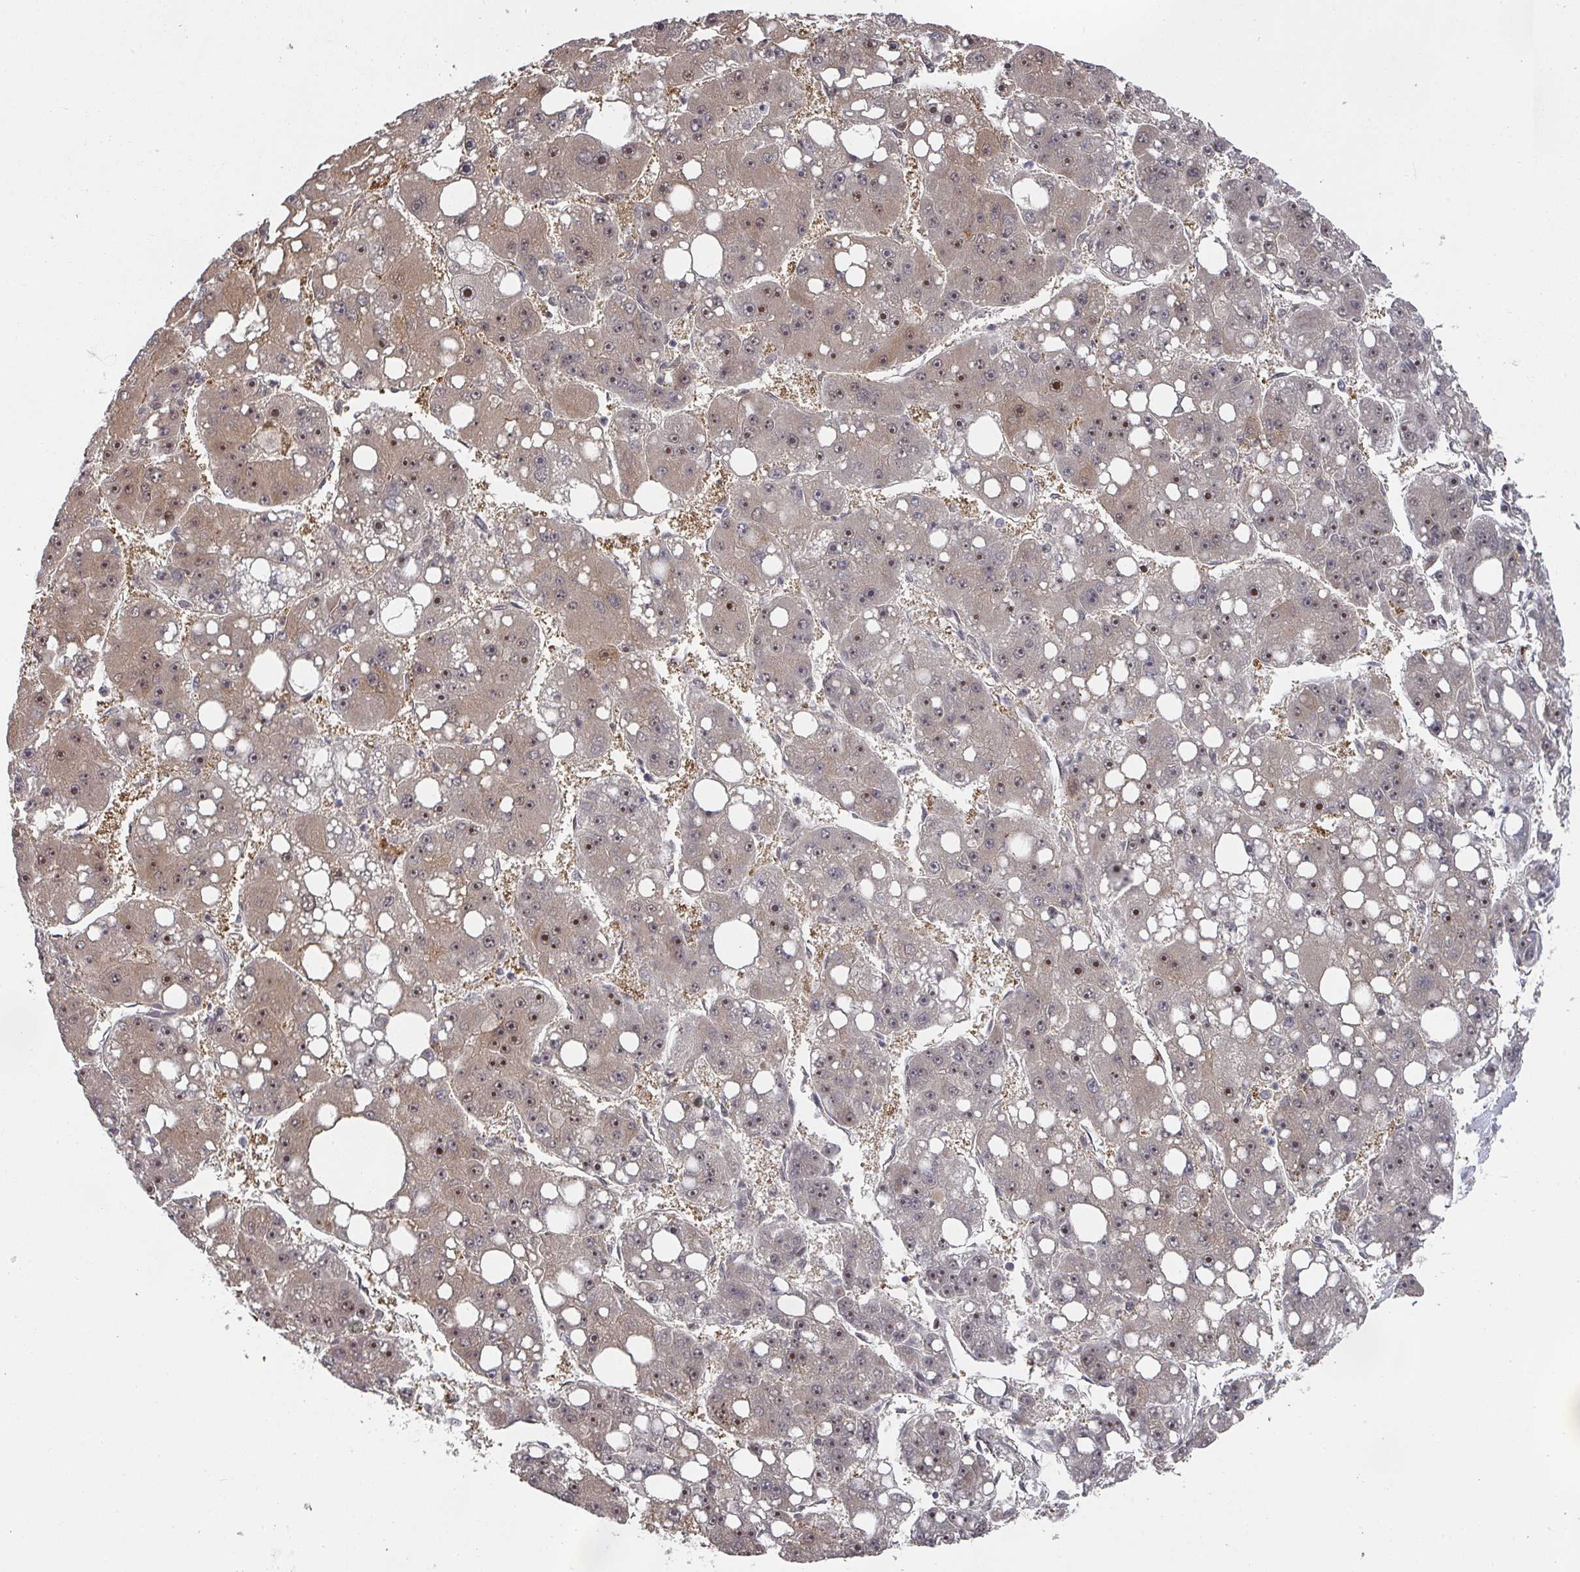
{"staining": {"intensity": "moderate", "quantity": "25%-75%", "location": "nuclear"}, "tissue": "liver cancer", "cell_type": "Tumor cells", "image_type": "cancer", "snomed": [{"axis": "morphology", "description": "Carcinoma, Hepatocellular, NOS"}, {"axis": "topography", "description": "Liver"}], "caption": "IHC image of neoplastic tissue: human liver cancer (hepatocellular carcinoma) stained using IHC reveals medium levels of moderate protein expression localized specifically in the nuclear of tumor cells, appearing as a nuclear brown color.", "gene": "KIF1C", "patient": {"sex": "female", "age": 61}}